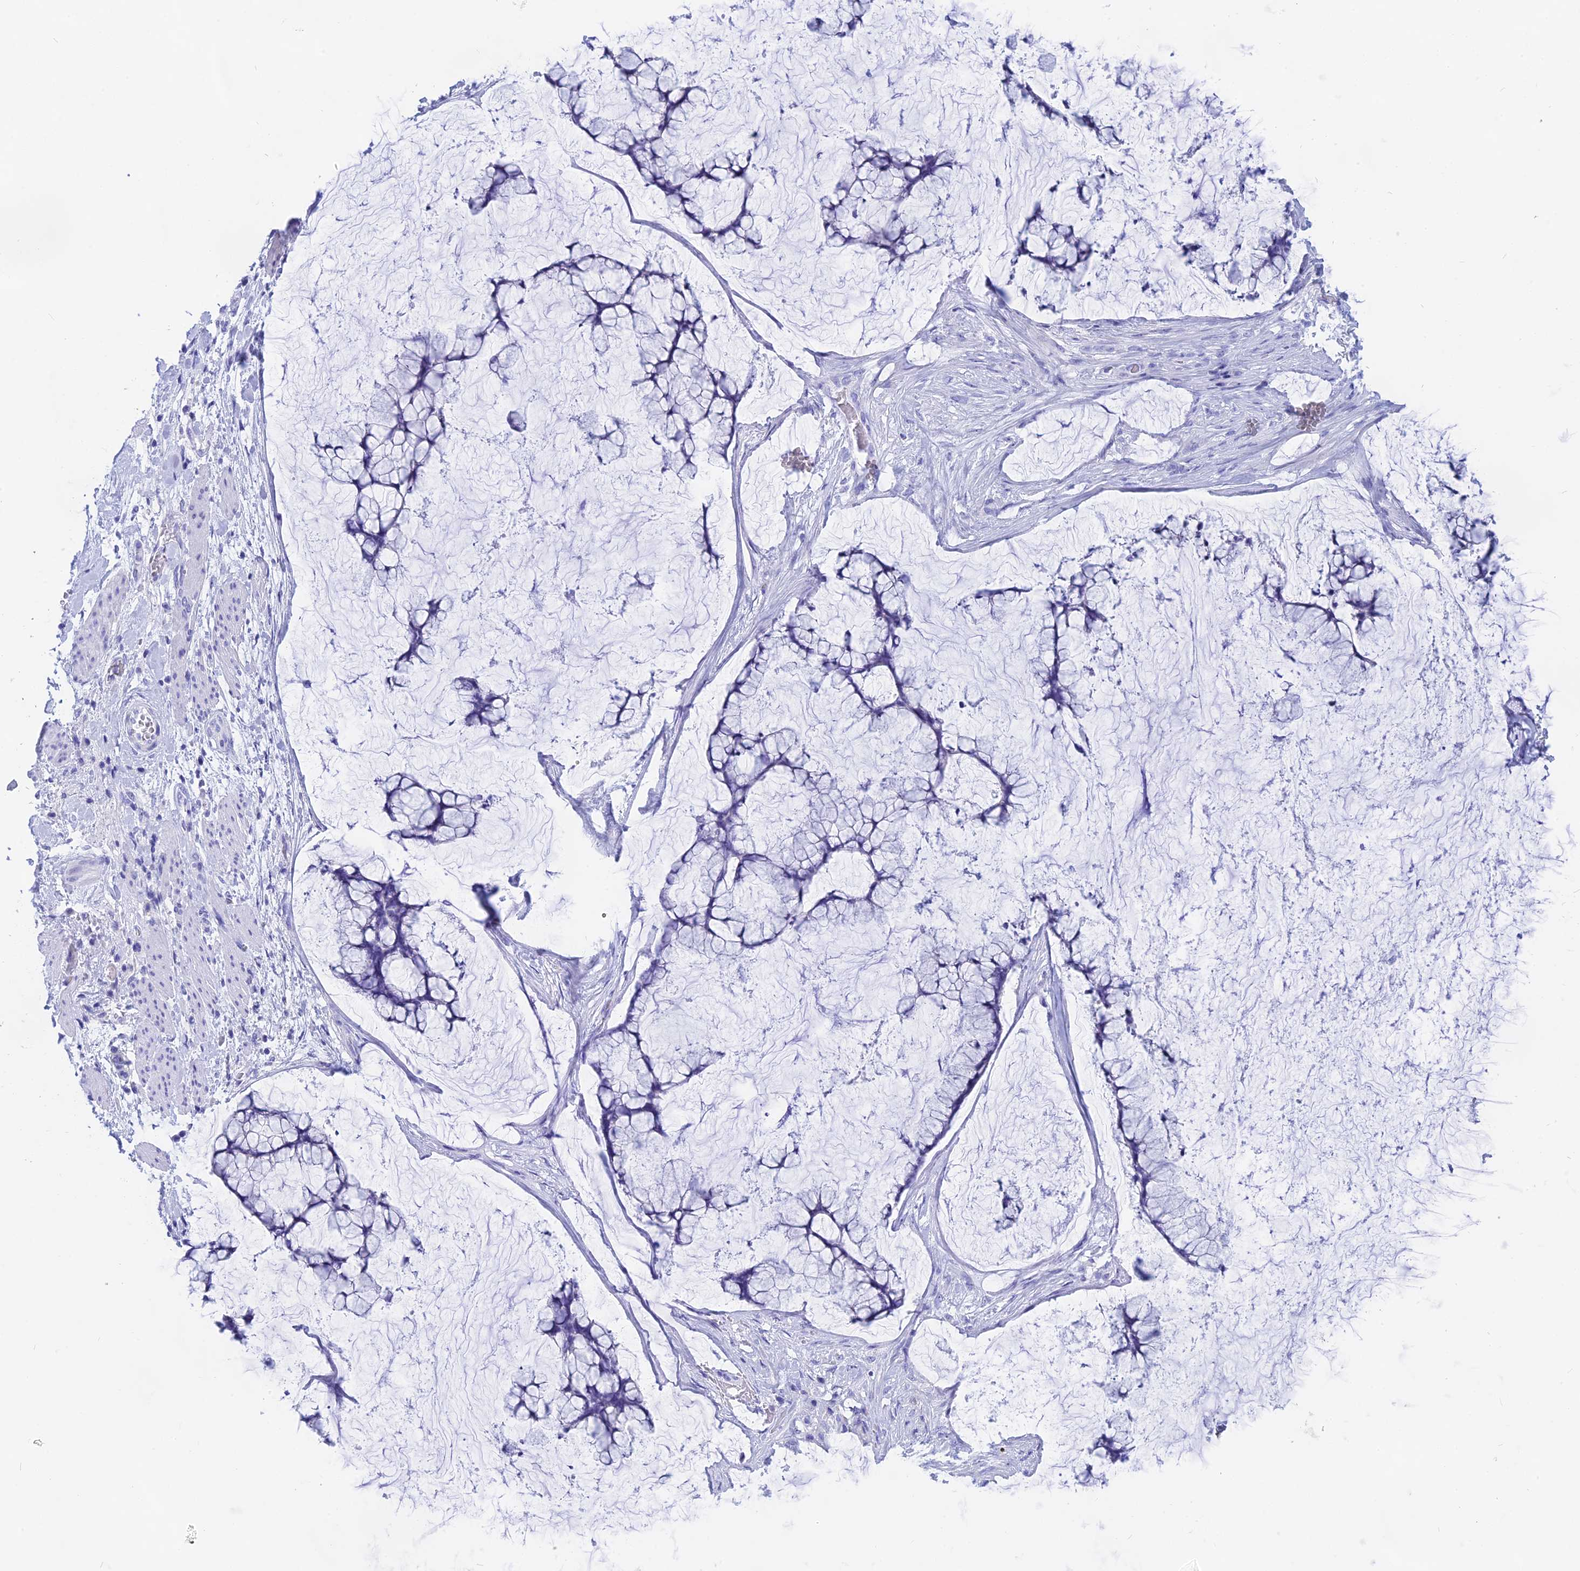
{"staining": {"intensity": "negative", "quantity": "none", "location": "none"}, "tissue": "ovarian cancer", "cell_type": "Tumor cells", "image_type": "cancer", "snomed": [{"axis": "morphology", "description": "Cystadenocarcinoma, mucinous, NOS"}, {"axis": "topography", "description": "Ovary"}], "caption": "Tumor cells are negative for brown protein staining in ovarian cancer (mucinous cystadenocarcinoma).", "gene": "ISCA1", "patient": {"sex": "female", "age": 42}}